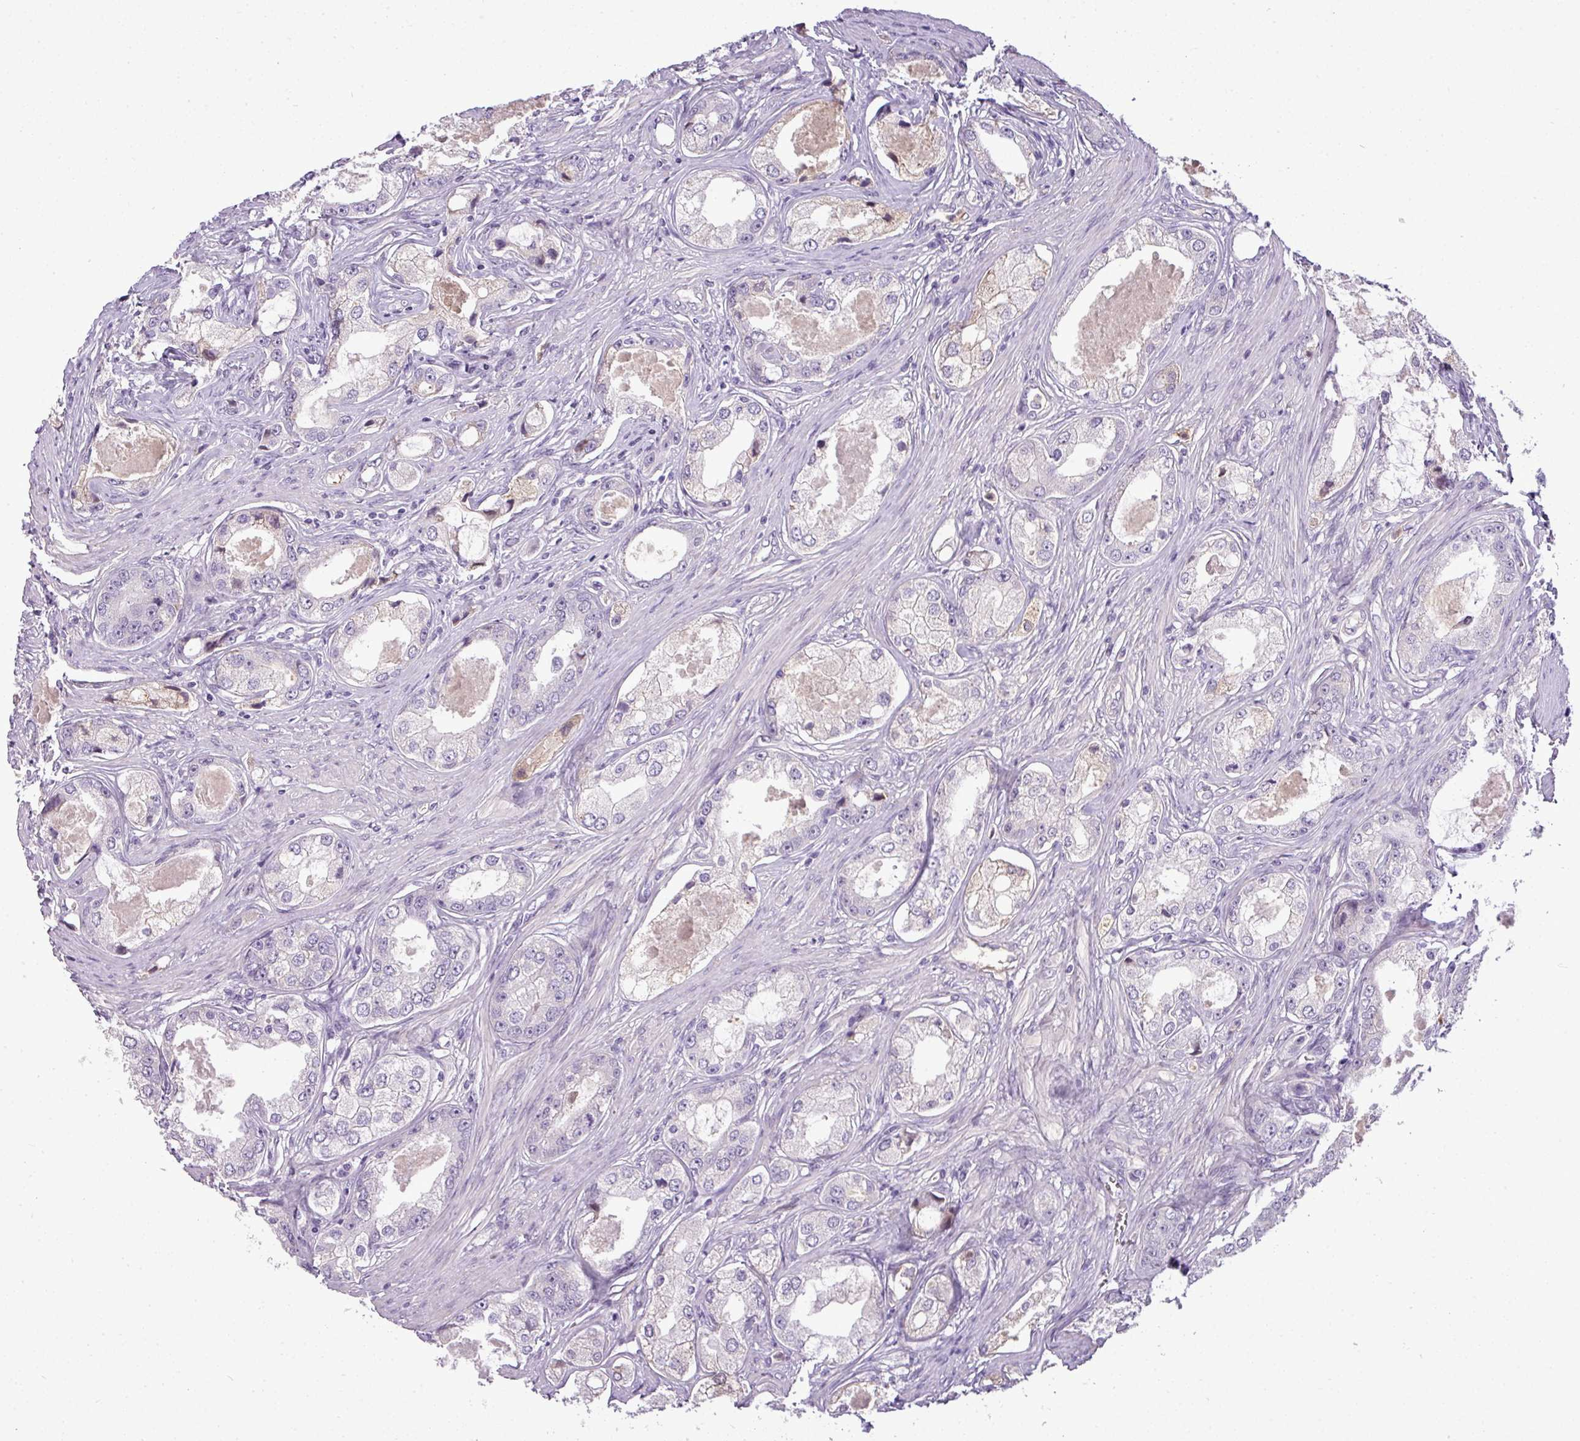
{"staining": {"intensity": "negative", "quantity": "none", "location": "none"}, "tissue": "prostate cancer", "cell_type": "Tumor cells", "image_type": "cancer", "snomed": [{"axis": "morphology", "description": "Adenocarcinoma, Low grade"}, {"axis": "topography", "description": "Prostate"}], "caption": "Tumor cells are negative for protein expression in human prostate cancer (low-grade adenocarcinoma).", "gene": "C4B", "patient": {"sex": "male", "age": 68}}